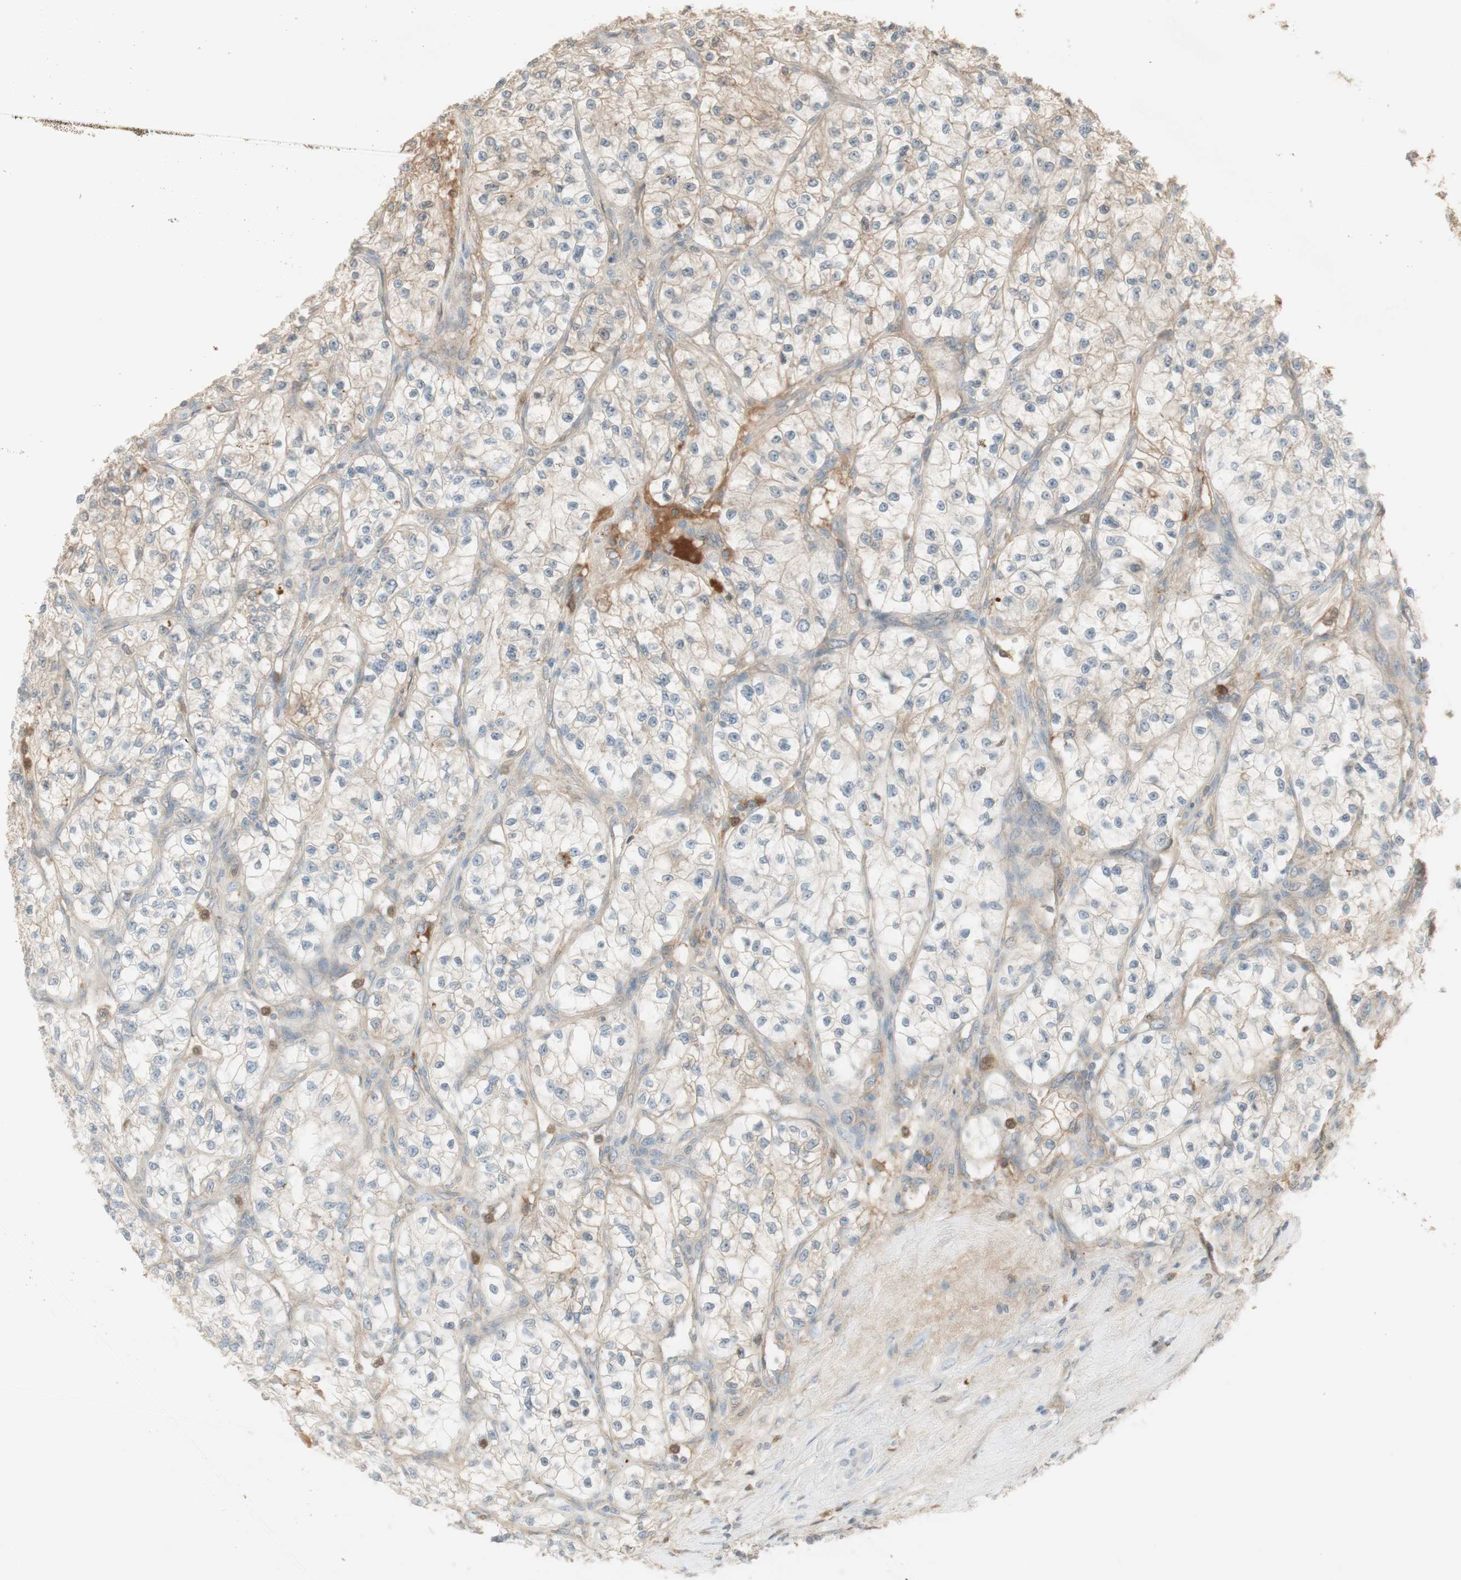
{"staining": {"intensity": "negative", "quantity": "none", "location": "none"}, "tissue": "renal cancer", "cell_type": "Tumor cells", "image_type": "cancer", "snomed": [{"axis": "morphology", "description": "Adenocarcinoma, NOS"}, {"axis": "topography", "description": "Kidney"}], "caption": "Renal cancer stained for a protein using immunohistochemistry (IHC) displays no positivity tumor cells.", "gene": "NID1", "patient": {"sex": "female", "age": 57}}